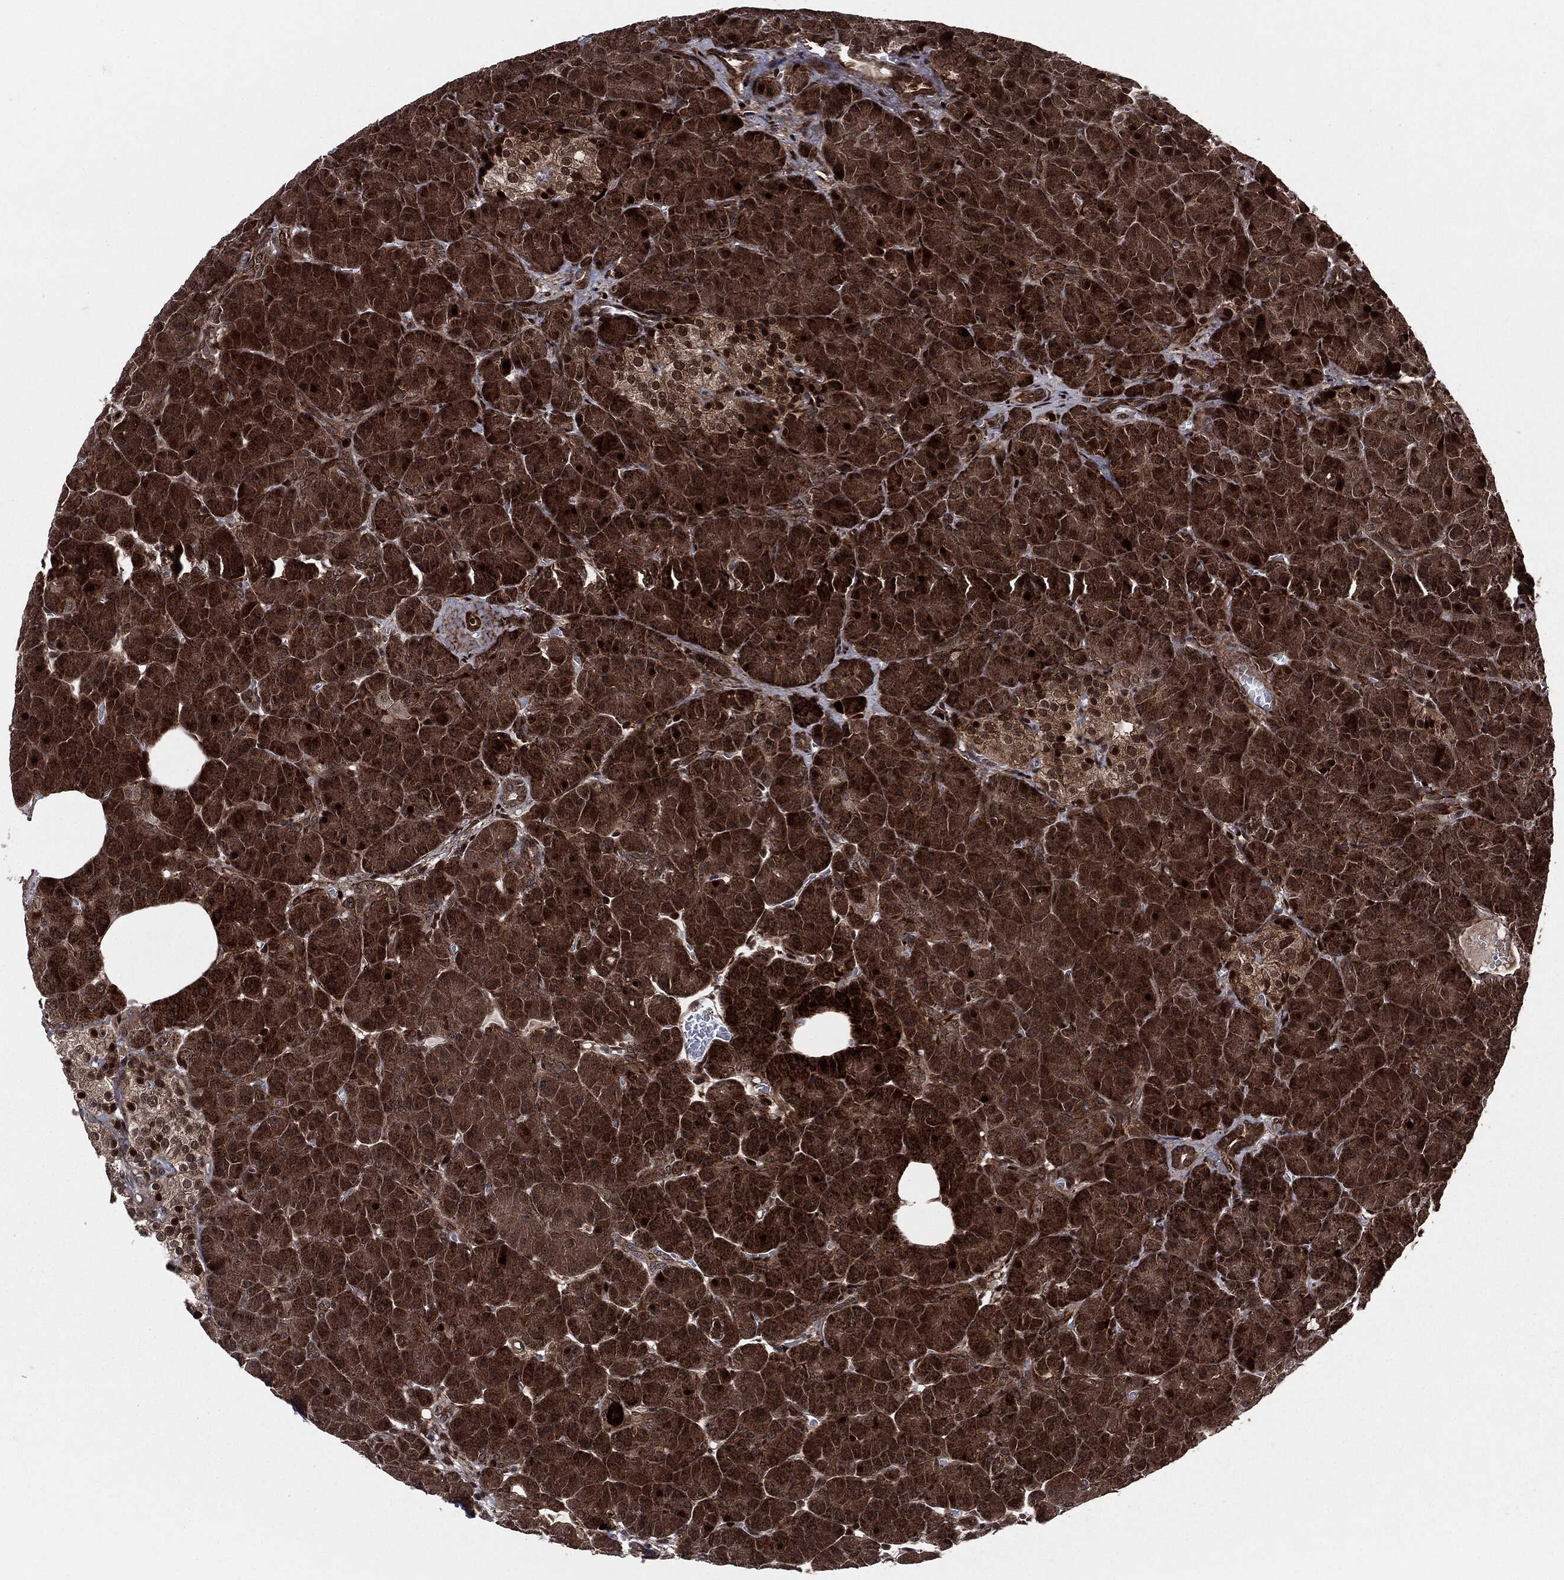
{"staining": {"intensity": "strong", "quantity": ">75%", "location": "cytoplasmic/membranous,nuclear"}, "tissue": "pancreas", "cell_type": "Exocrine glandular cells", "image_type": "normal", "snomed": [{"axis": "morphology", "description": "Normal tissue, NOS"}, {"axis": "topography", "description": "Pancreas"}], "caption": "Immunohistochemistry (IHC) of normal pancreas displays high levels of strong cytoplasmic/membranous,nuclear expression in approximately >75% of exocrine glandular cells.", "gene": "SMAD4", "patient": {"sex": "male", "age": 61}}